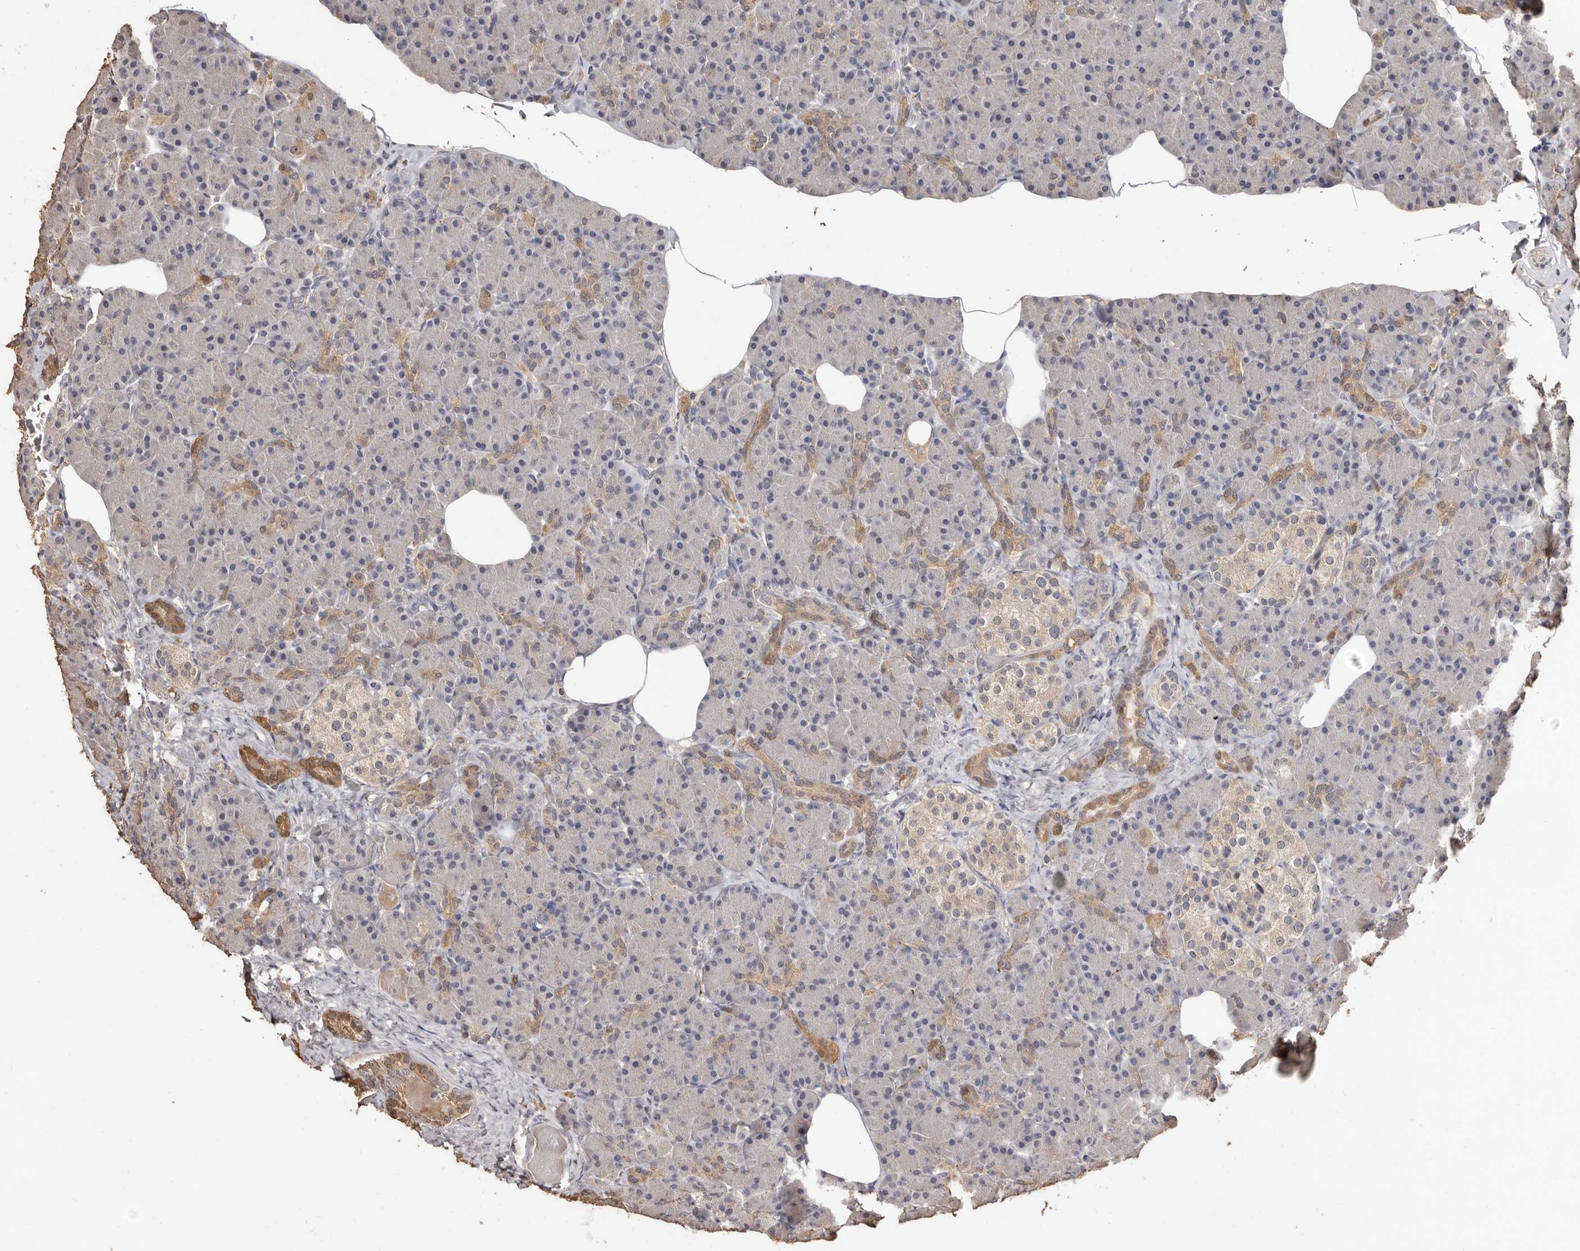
{"staining": {"intensity": "moderate", "quantity": "<25%", "location": "cytoplasmic/membranous"}, "tissue": "pancreas", "cell_type": "Exocrine glandular cells", "image_type": "normal", "snomed": [{"axis": "morphology", "description": "Normal tissue, NOS"}, {"axis": "topography", "description": "Pancreas"}], "caption": "Immunohistochemical staining of benign human pancreas exhibits moderate cytoplasmic/membranous protein staining in approximately <25% of exocrine glandular cells.", "gene": "INAVA", "patient": {"sex": "female", "age": 43}}